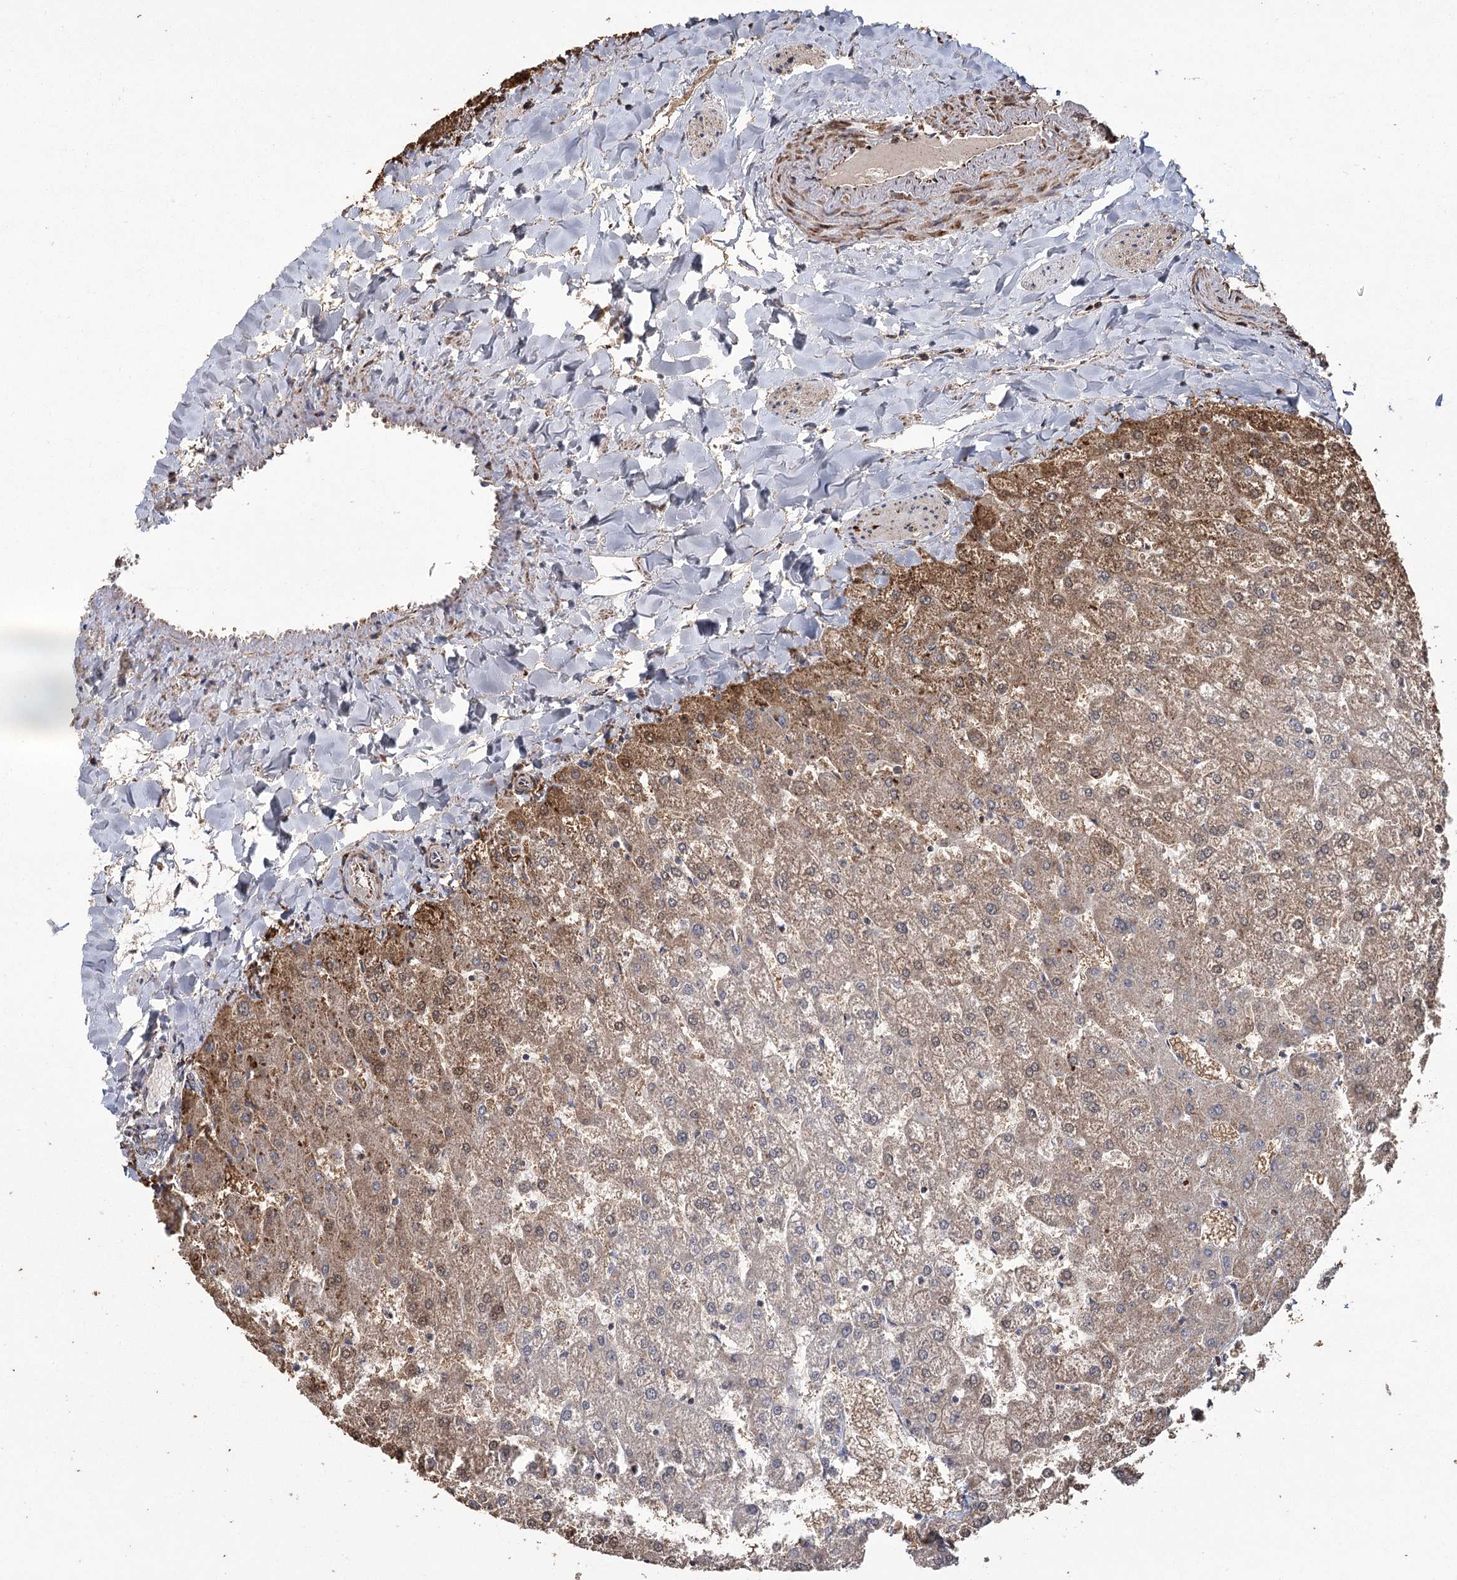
{"staining": {"intensity": "moderate", "quantity": ">75%", "location": "cytoplasmic/membranous"}, "tissue": "liver", "cell_type": "Cholangiocytes", "image_type": "normal", "snomed": [{"axis": "morphology", "description": "Normal tissue, NOS"}, {"axis": "topography", "description": "Liver"}], "caption": "Liver stained with DAB immunohistochemistry (IHC) displays medium levels of moderate cytoplasmic/membranous positivity in about >75% of cholangiocytes. The staining was performed using DAB (3,3'-diaminobenzidine) to visualize the protein expression in brown, while the nuclei were stained in blue with hematoxylin (Magnification: 20x).", "gene": "RANBP3L", "patient": {"sex": "female", "age": 32}}